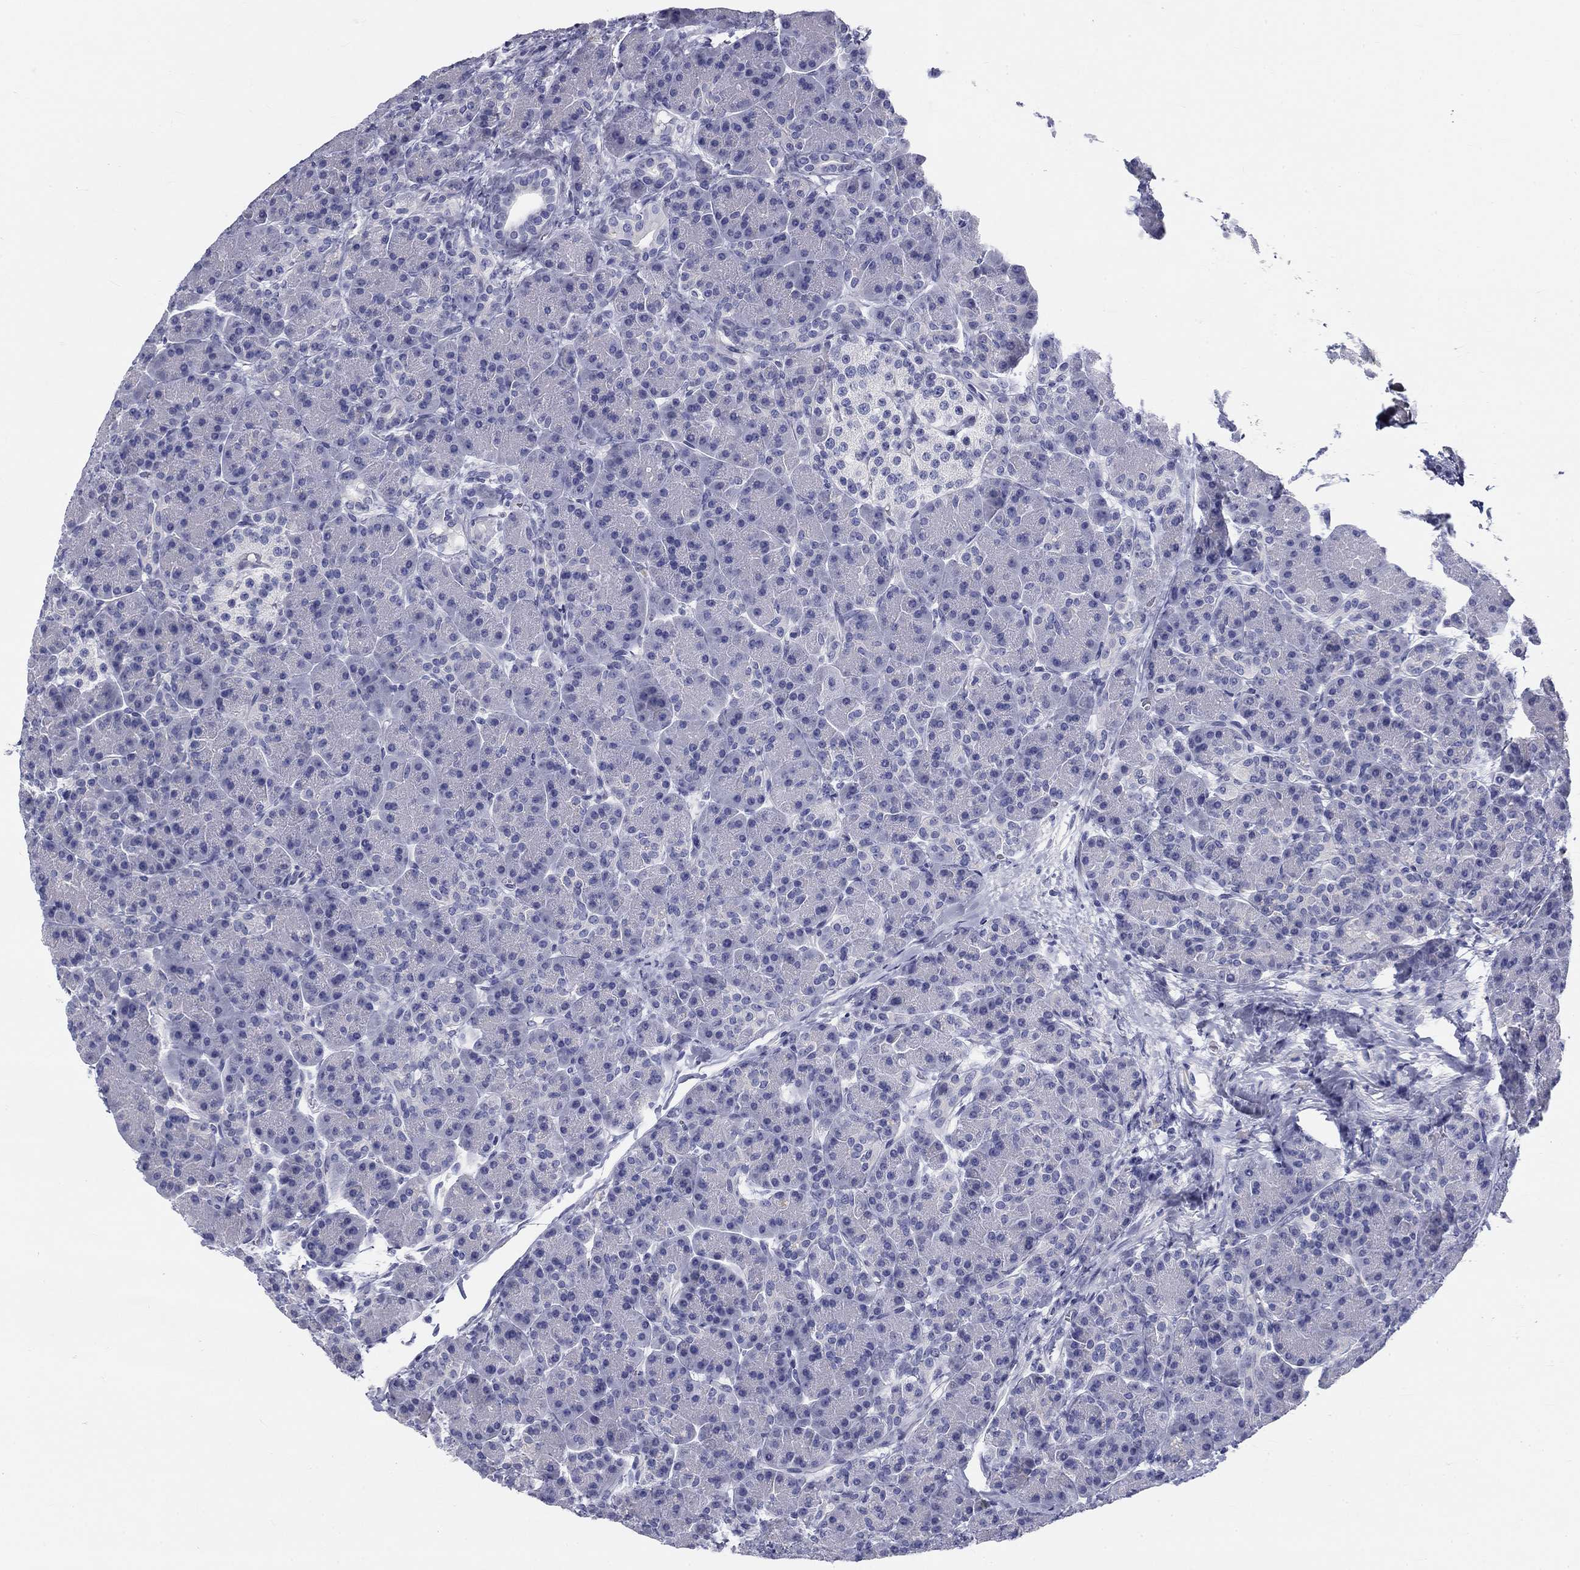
{"staining": {"intensity": "negative", "quantity": "none", "location": "none"}, "tissue": "pancreas", "cell_type": "Exocrine glandular cells", "image_type": "normal", "snomed": [{"axis": "morphology", "description": "Normal tissue, NOS"}, {"axis": "topography", "description": "Pancreas"}], "caption": "Histopathology image shows no significant protein staining in exocrine glandular cells of unremarkable pancreas.", "gene": "GALNTL5", "patient": {"sex": "female", "age": 63}}